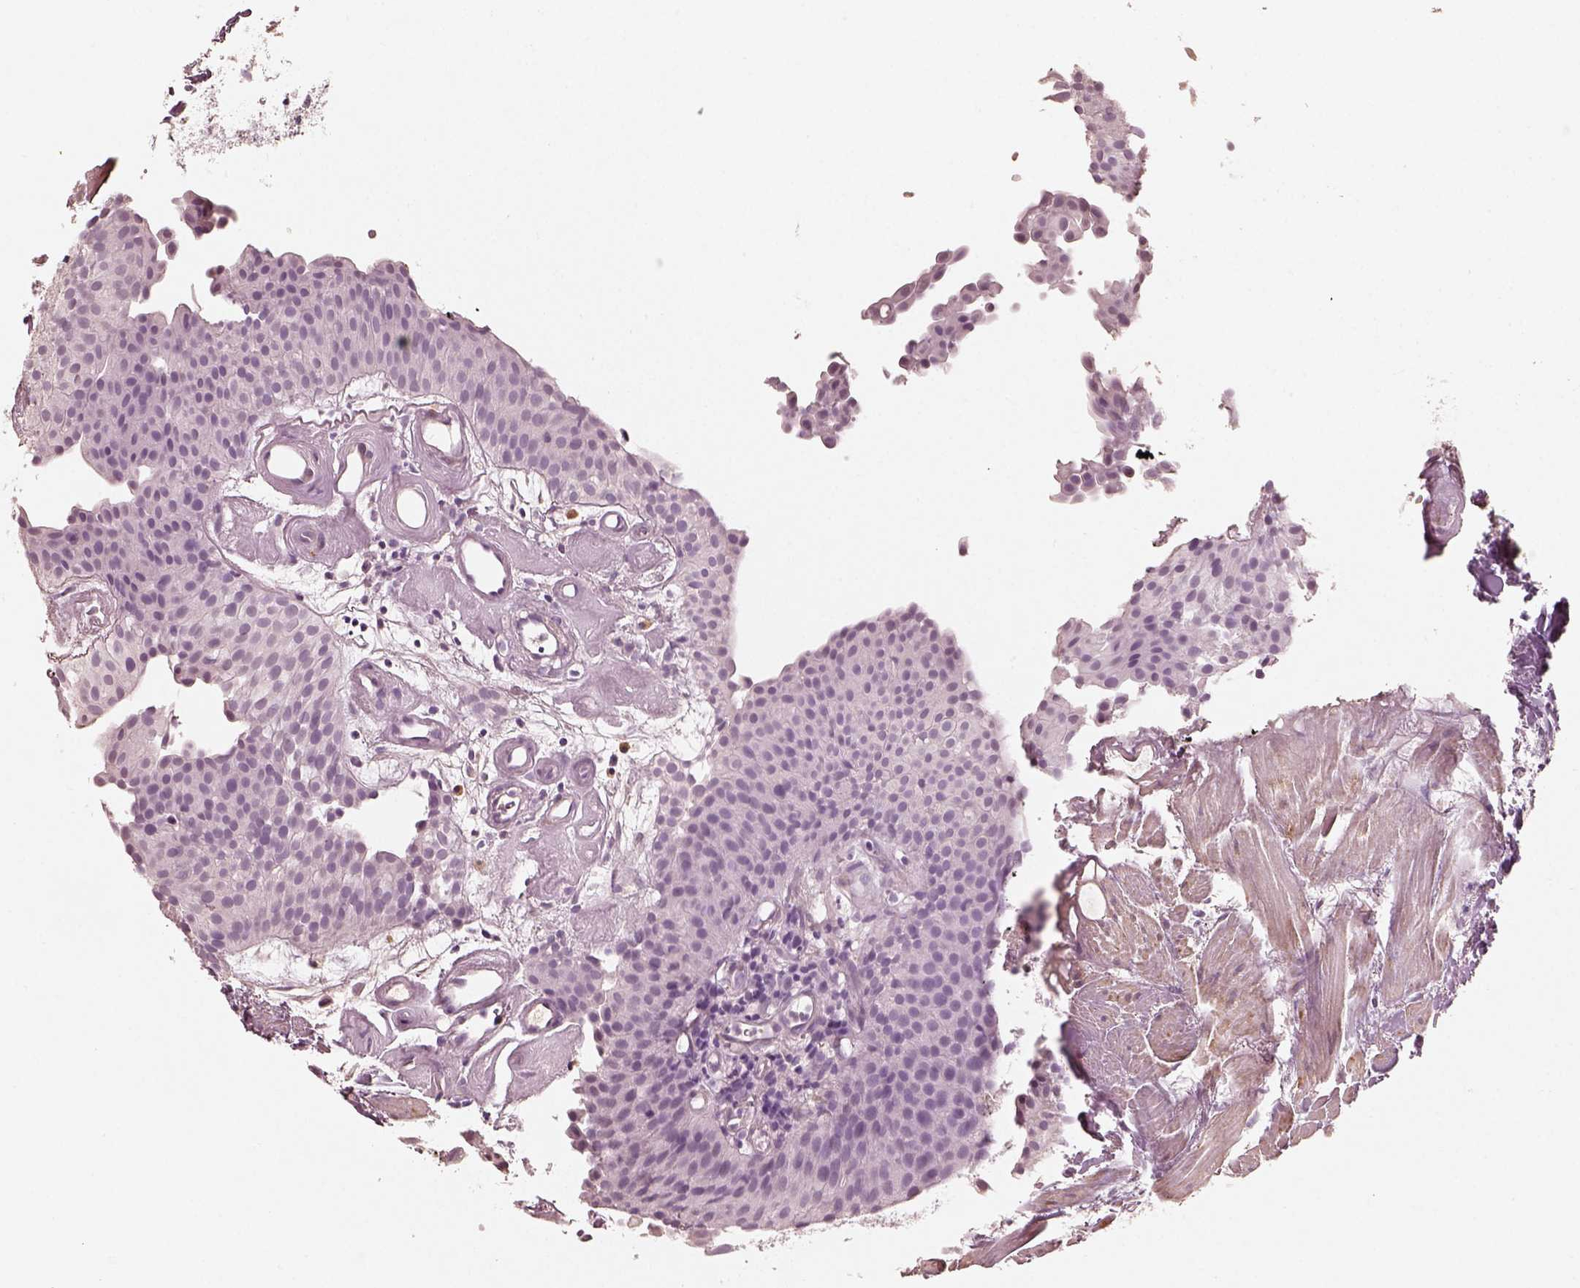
{"staining": {"intensity": "negative", "quantity": "none", "location": "none"}, "tissue": "urothelial cancer", "cell_type": "Tumor cells", "image_type": "cancer", "snomed": [{"axis": "morphology", "description": "Urothelial carcinoma, Low grade"}, {"axis": "topography", "description": "Urinary bladder"}], "caption": "This is an immunohistochemistry (IHC) photomicrograph of human low-grade urothelial carcinoma. There is no staining in tumor cells.", "gene": "RS1", "patient": {"sex": "female", "age": 87}}